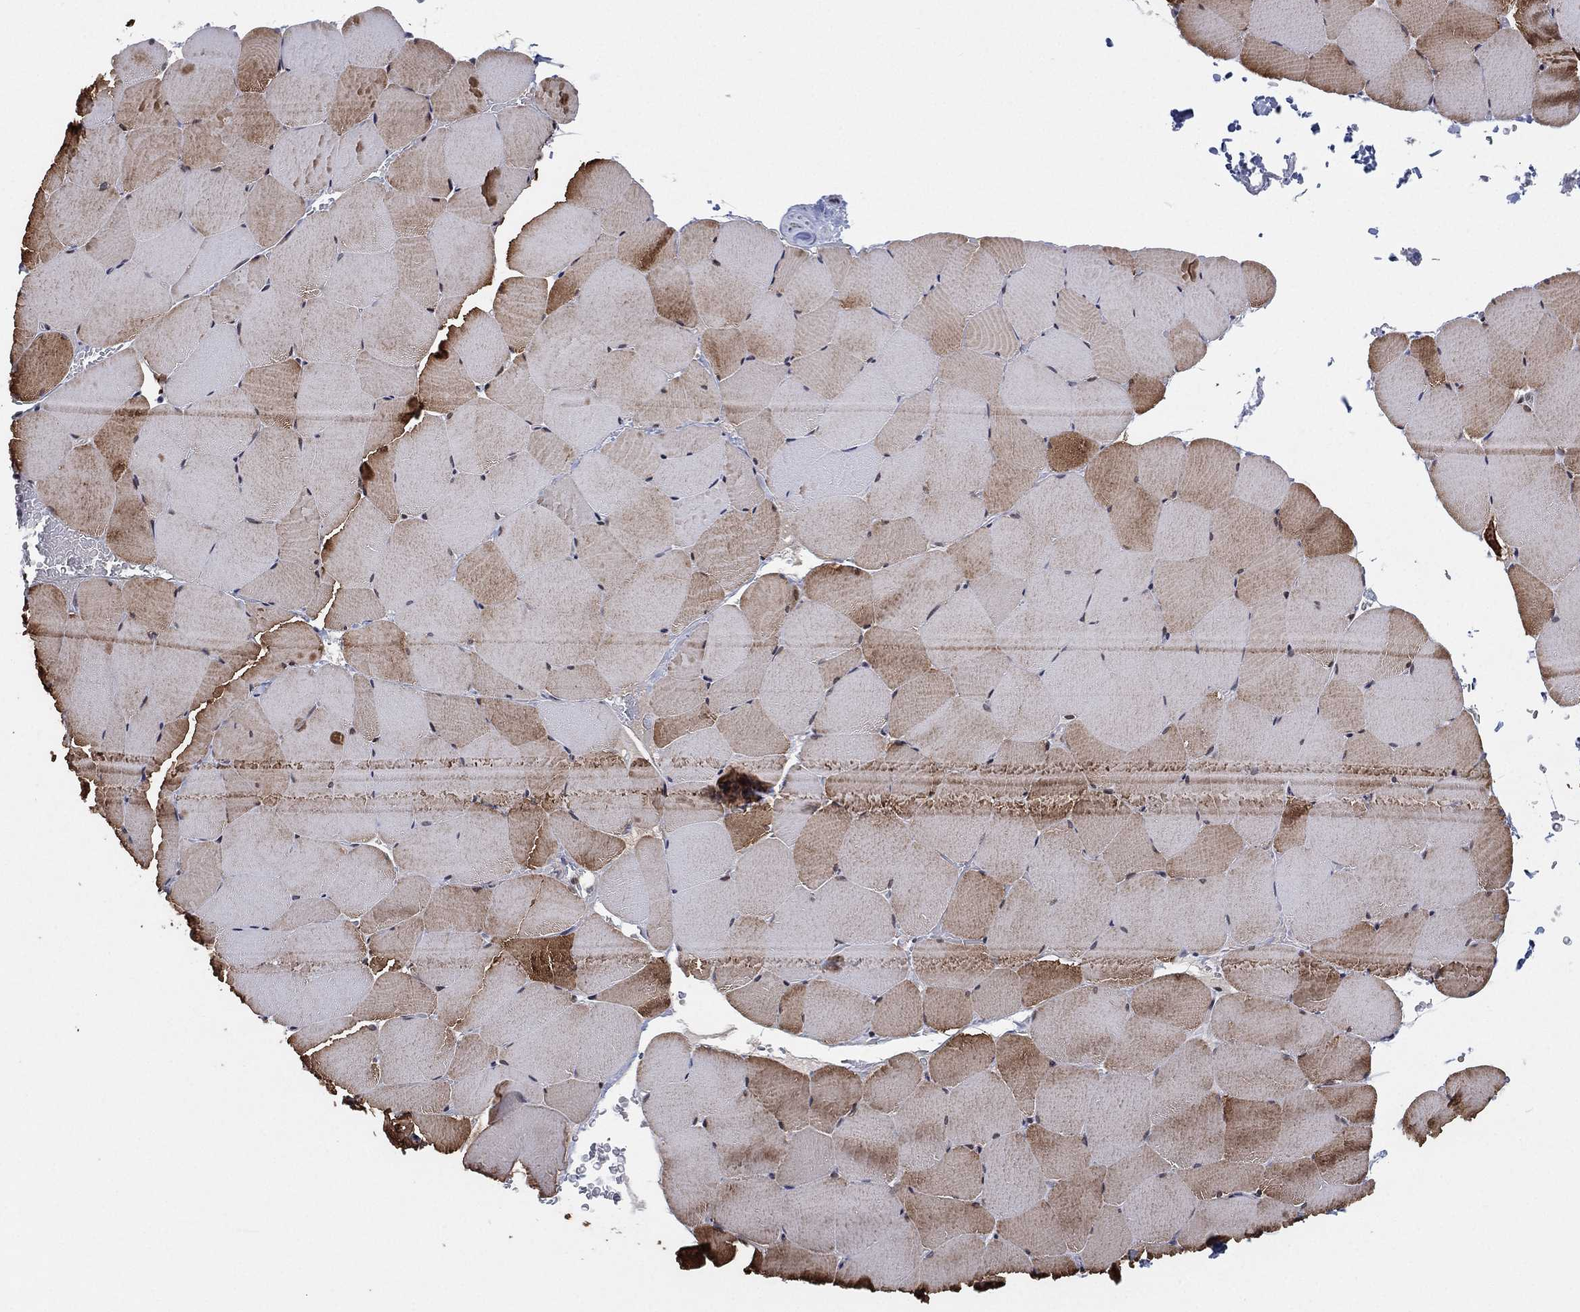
{"staining": {"intensity": "strong", "quantity": "<25%", "location": "cytoplasmic/membranous"}, "tissue": "skeletal muscle", "cell_type": "Myocytes", "image_type": "normal", "snomed": [{"axis": "morphology", "description": "Normal tissue, NOS"}, {"axis": "topography", "description": "Skeletal muscle"}], "caption": "Immunohistochemistry (IHC) of normal human skeletal muscle exhibits medium levels of strong cytoplasmic/membranous expression in approximately <25% of myocytes.", "gene": "DGCR8", "patient": {"sex": "female", "age": 37}}